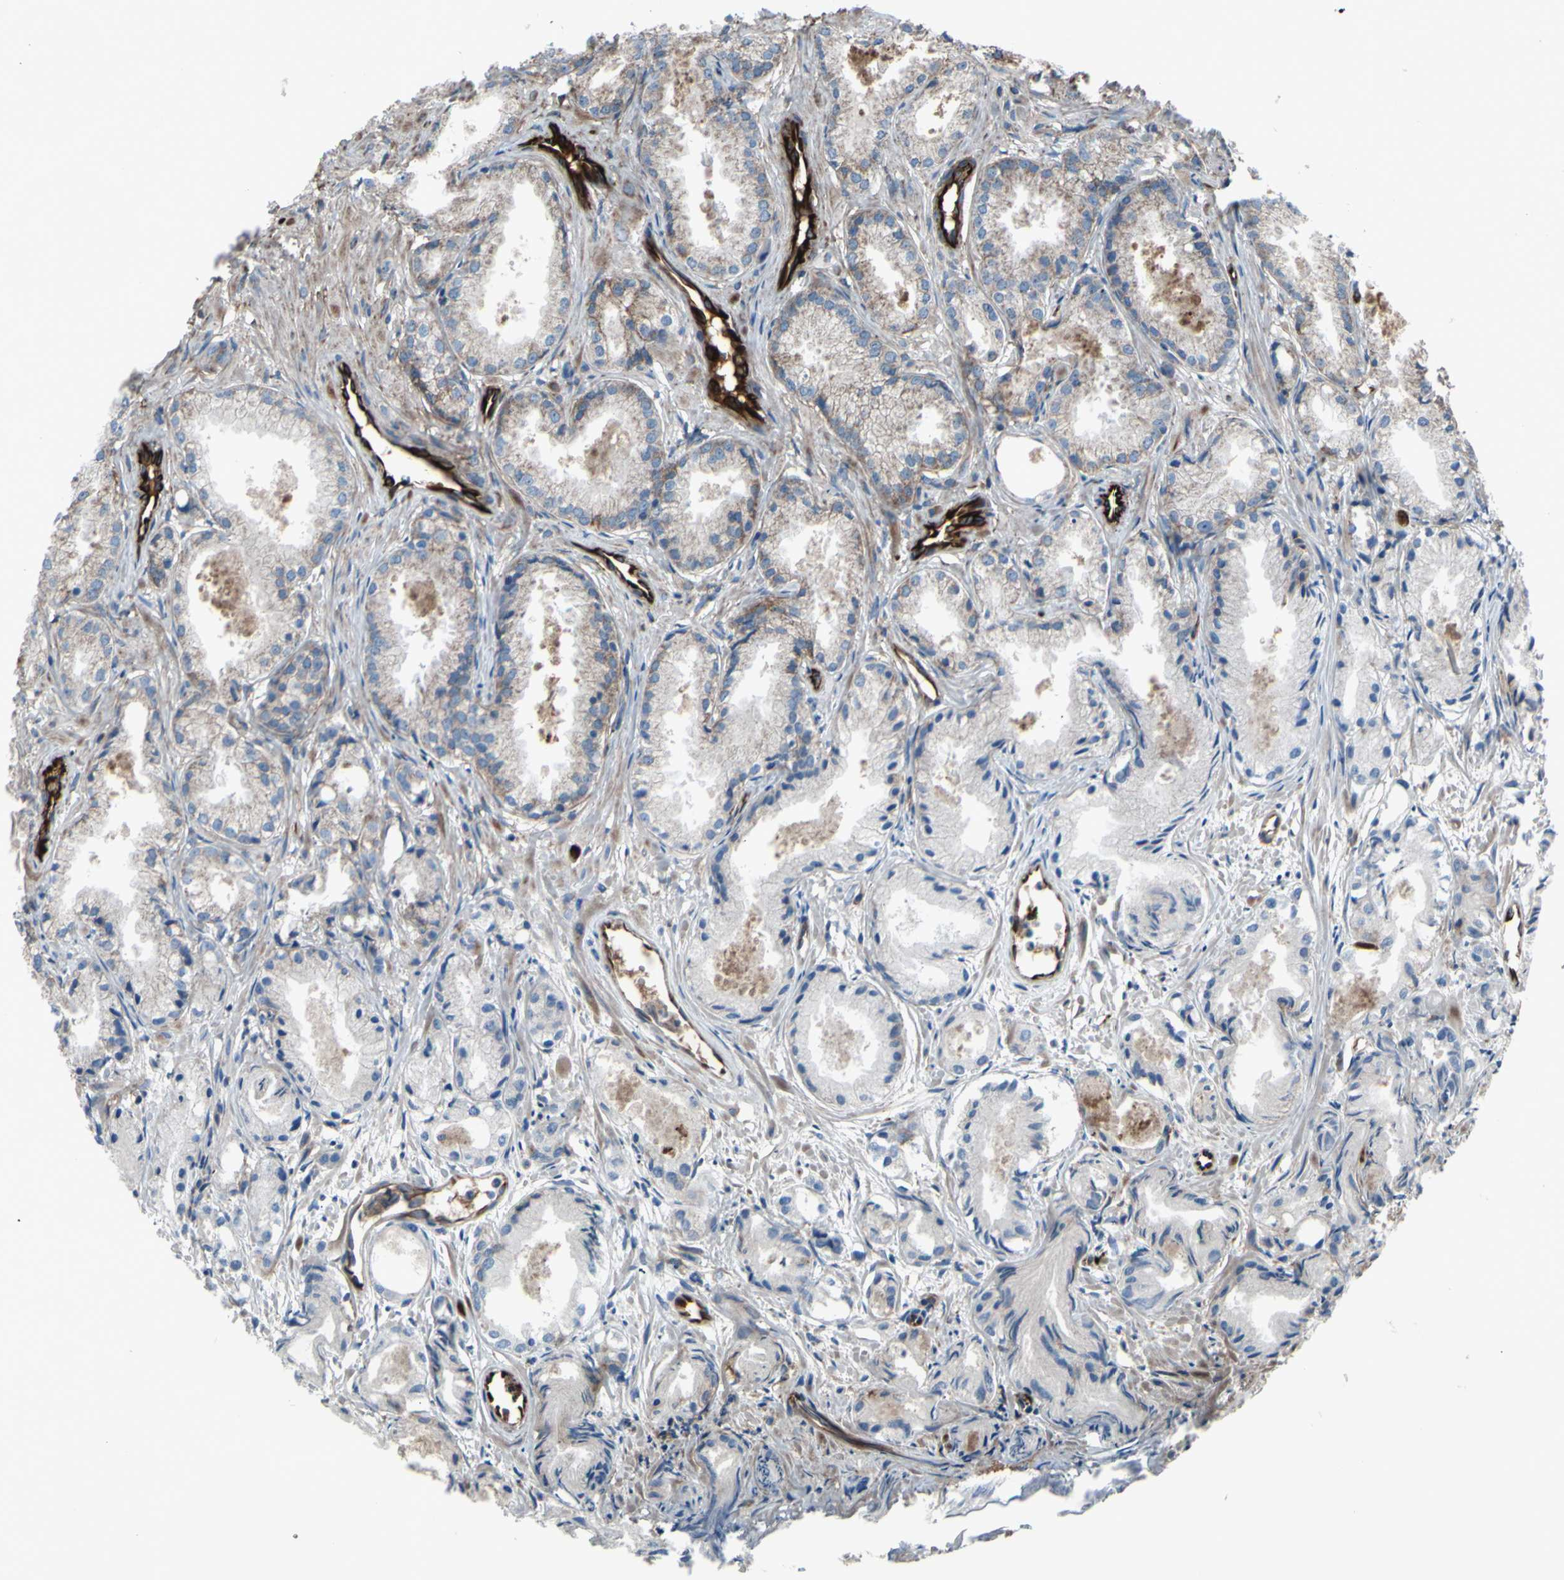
{"staining": {"intensity": "weak", "quantity": "25%-75%", "location": "cytoplasmic/membranous"}, "tissue": "prostate cancer", "cell_type": "Tumor cells", "image_type": "cancer", "snomed": [{"axis": "morphology", "description": "Adenocarcinoma, Low grade"}, {"axis": "topography", "description": "Prostate"}], "caption": "Prostate cancer (low-grade adenocarcinoma) stained for a protein demonstrates weak cytoplasmic/membranous positivity in tumor cells.", "gene": "EMC7", "patient": {"sex": "male", "age": 72}}